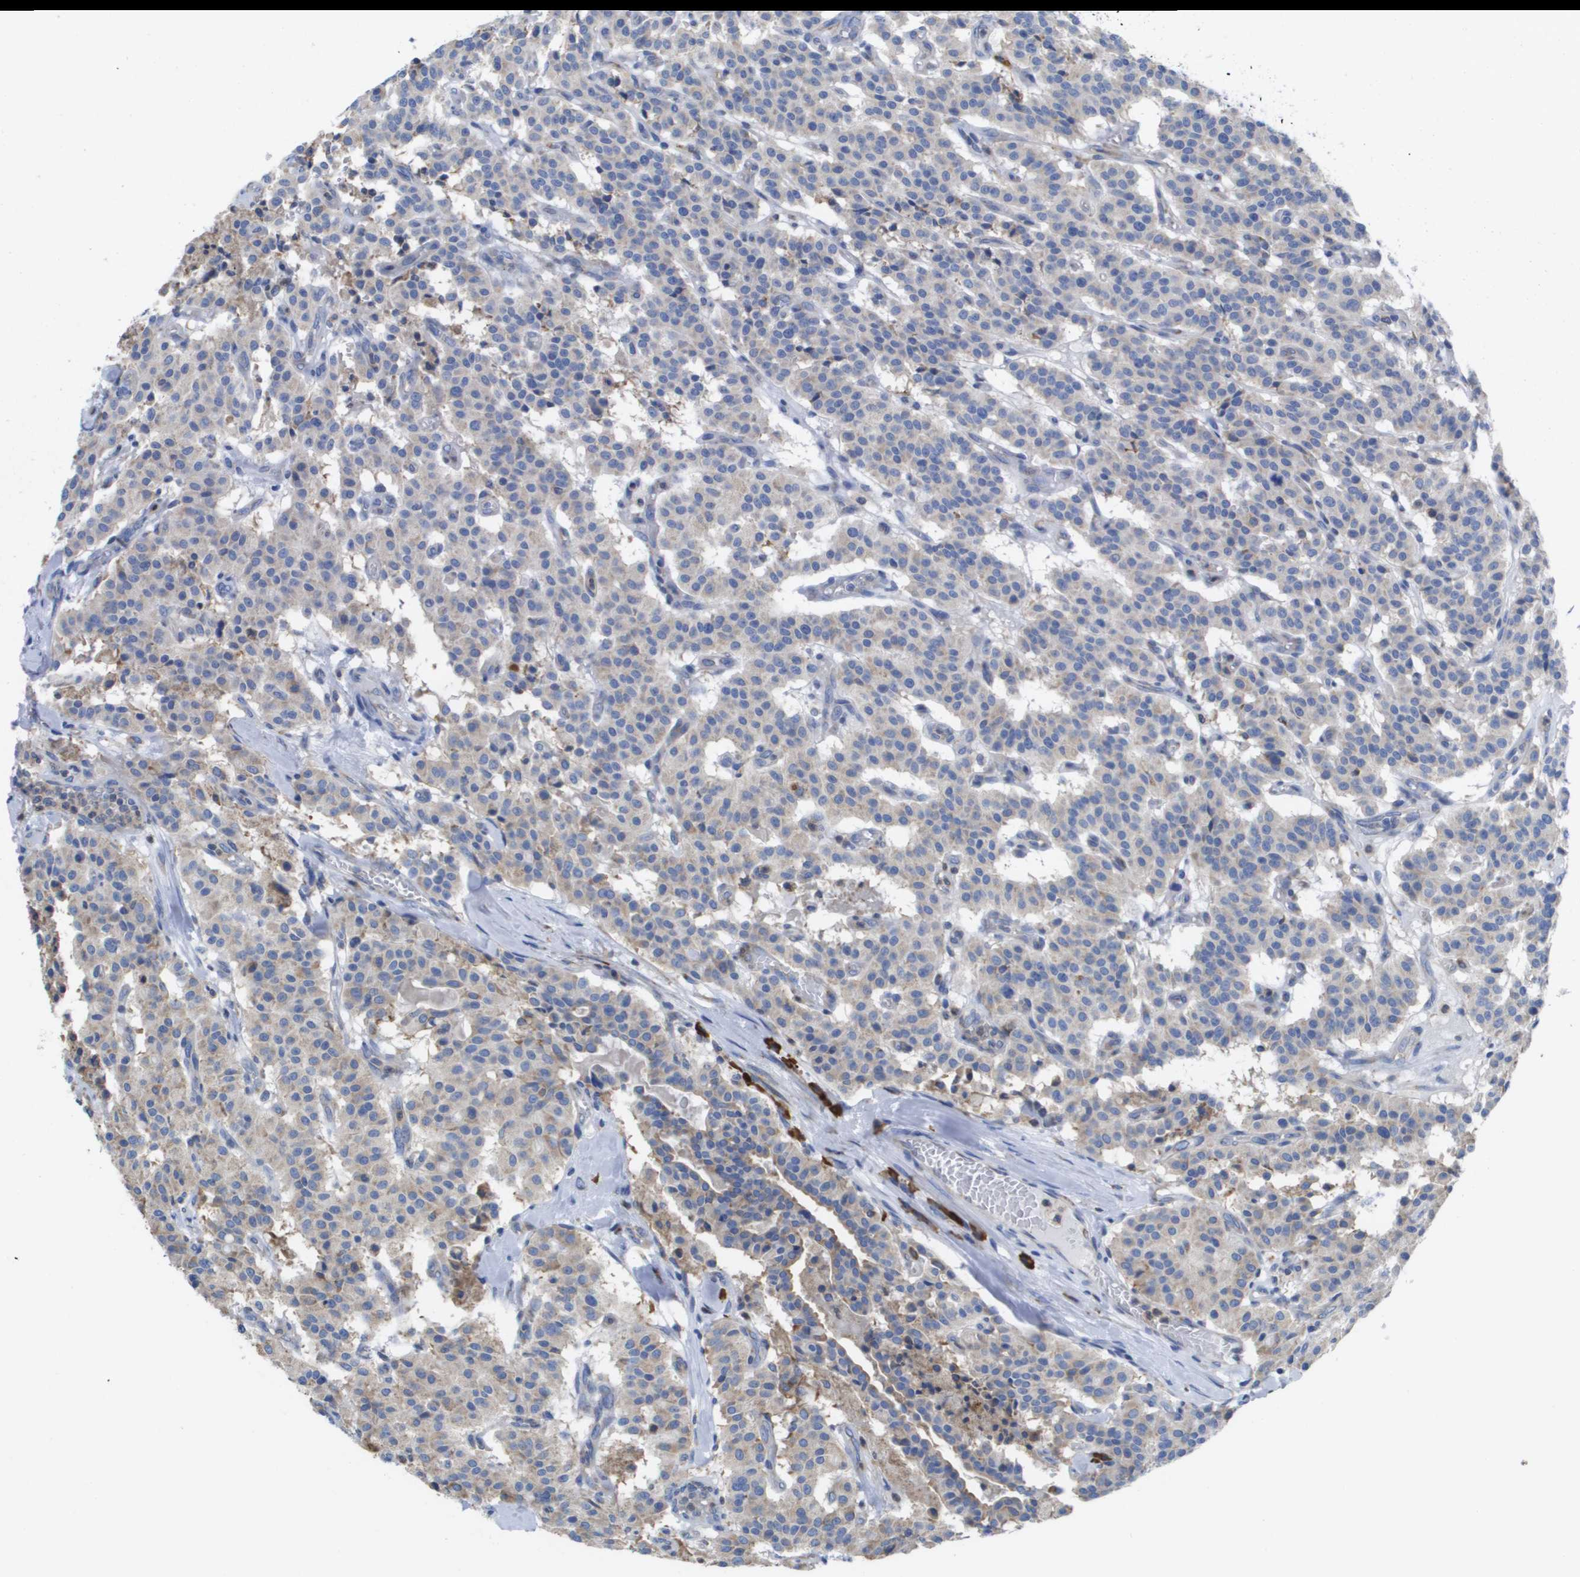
{"staining": {"intensity": "weak", "quantity": "<25%", "location": "cytoplasmic/membranous"}, "tissue": "carcinoid", "cell_type": "Tumor cells", "image_type": "cancer", "snomed": [{"axis": "morphology", "description": "Carcinoid, malignant, NOS"}, {"axis": "topography", "description": "Lung"}], "caption": "Protein analysis of carcinoid reveals no significant positivity in tumor cells. (Brightfield microscopy of DAB IHC at high magnification).", "gene": "SDR42E1", "patient": {"sex": "male", "age": 30}}